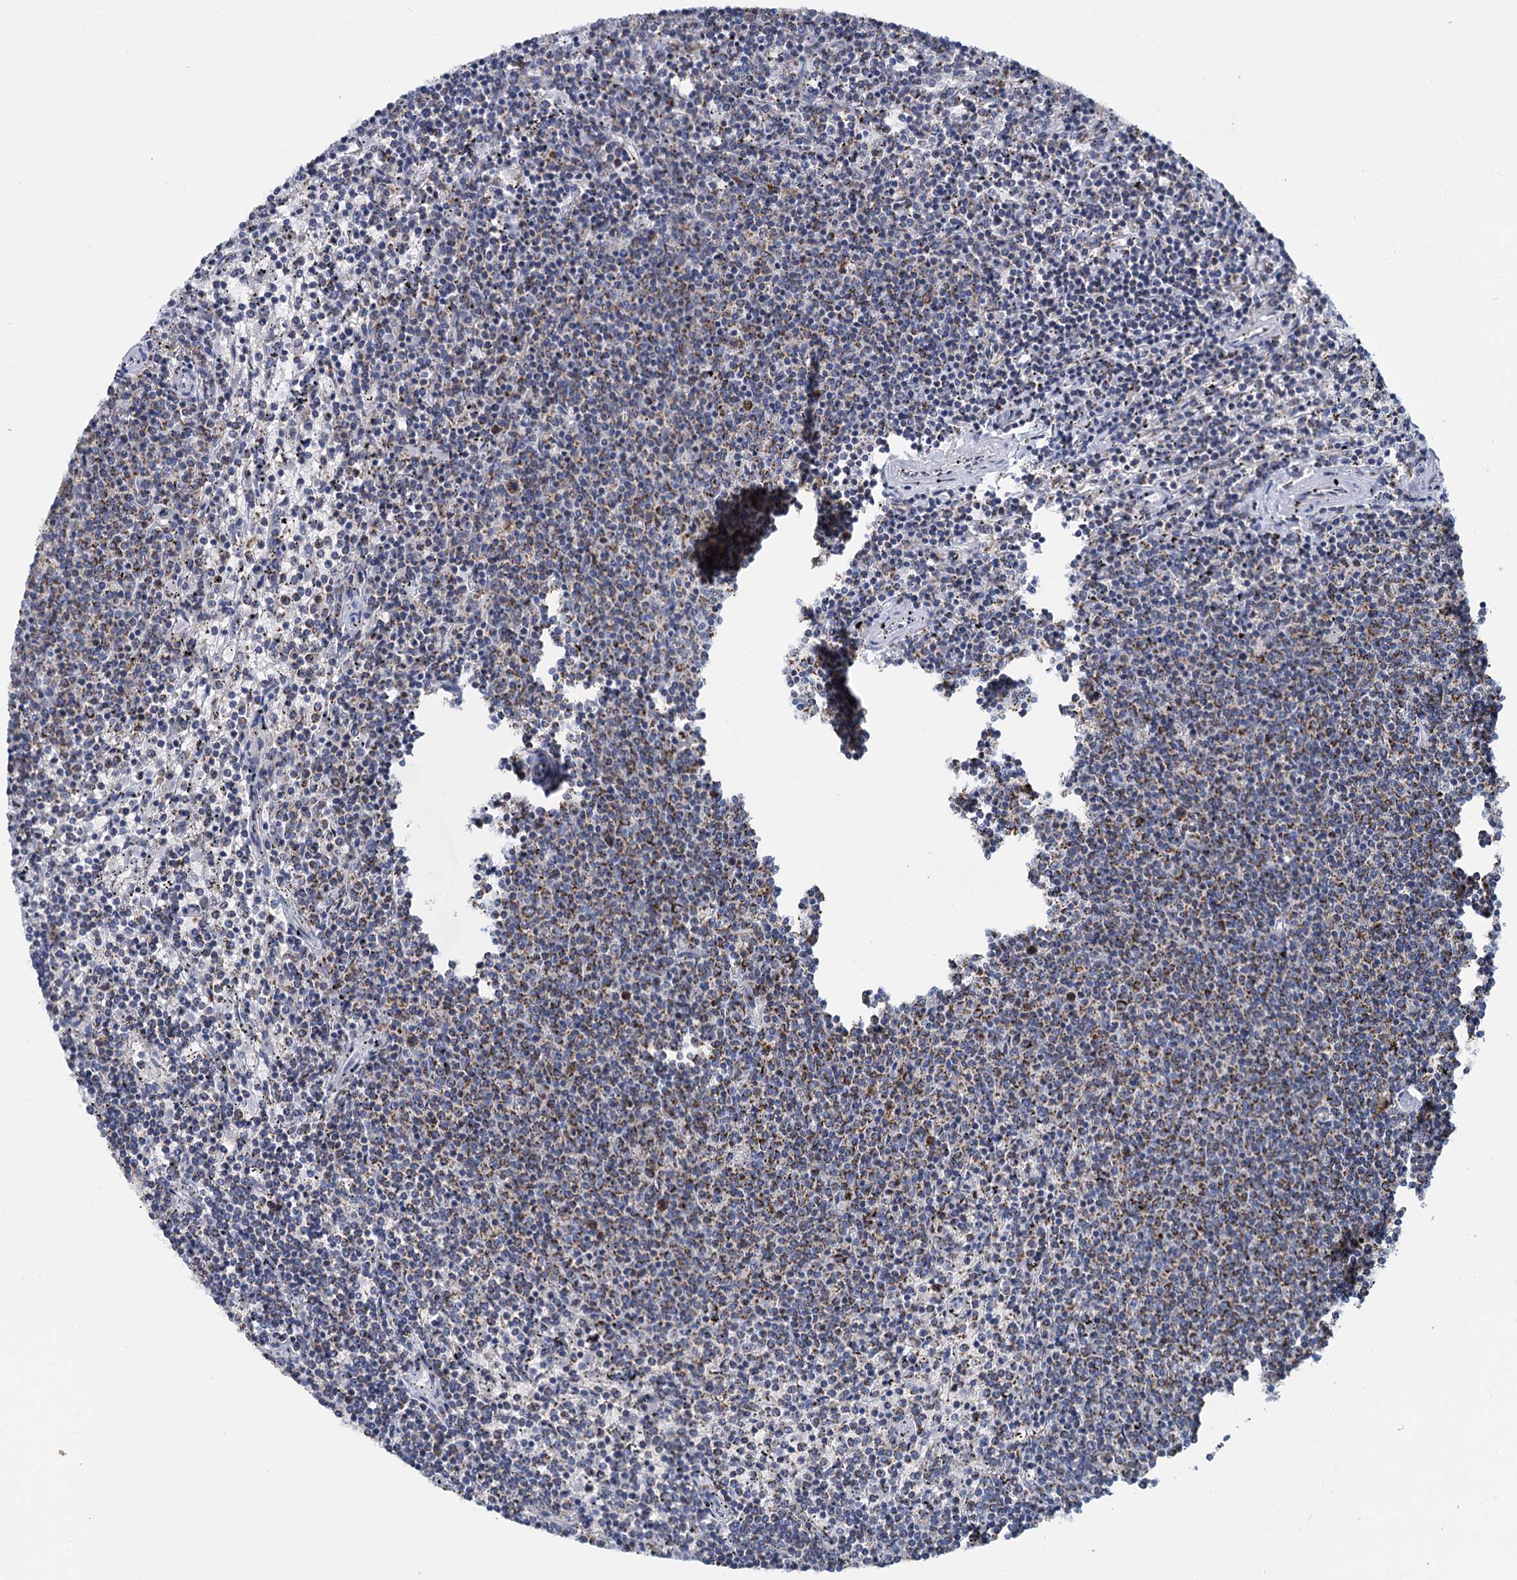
{"staining": {"intensity": "moderate", "quantity": "25%-75%", "location": "cytoplasmic/membranous"}, "tissue": "lymphoma", "cell_type": "Tumor cells", "image_type": "cancer", "snomed": [{"axis": "morphology", "description": "Malignant lymphoma, non-Hodgkin's type, Low grade"}, {"axis": "topography", "description": "Spleen"}], "caption": "Low-grade malignant lymphoma, non-Hodgkin's type stained with a protein marker exhibits moderate staining in tumor cells.", "gene": "CCP110", "patient": {"sex": "female", "age": 50}}